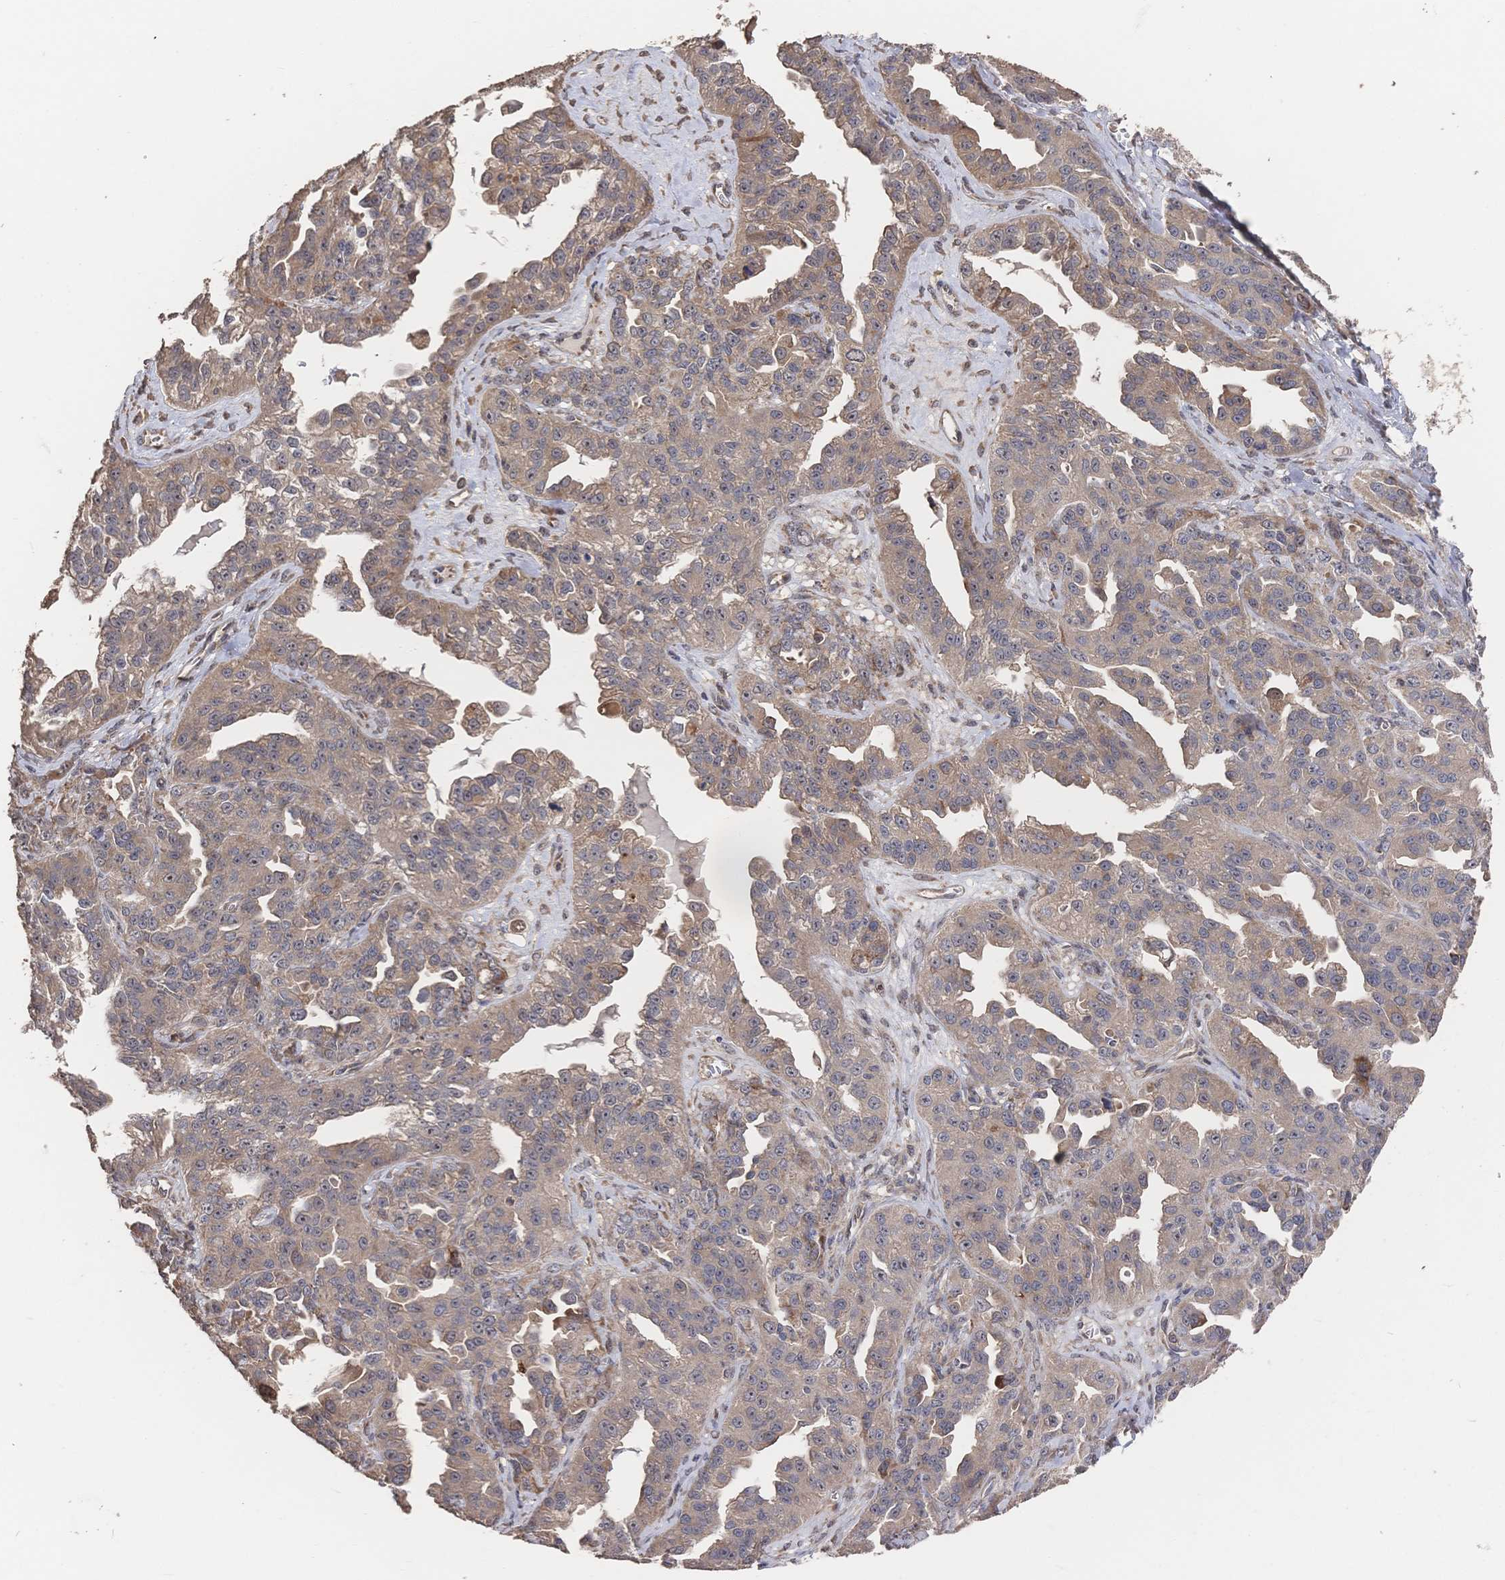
{"staining": {"intensity": "weak", "quantity": ">75%", "location": "cytoplasmic/membranous"}, "tissue": "ovarian cancer", "cell_type": "Tumor cells", "image_type": "cancer", "snomed": [{"axis": "morphology", "description": "Cystadenocarcinoma, serous, NOS"}, {"axis": "topography", "description": "Ovary"}], "caption": "Immunohistochemical staining of human ovarian cancer displays low levels of weak cytoplasmic/membranous staining in approximately >75% of tumor cells. The protein of interest is shown in brown color, while the nuclei are stained blue.", "gene": "DNAJA4", "patient": {"sex": "female", "age": 75}}